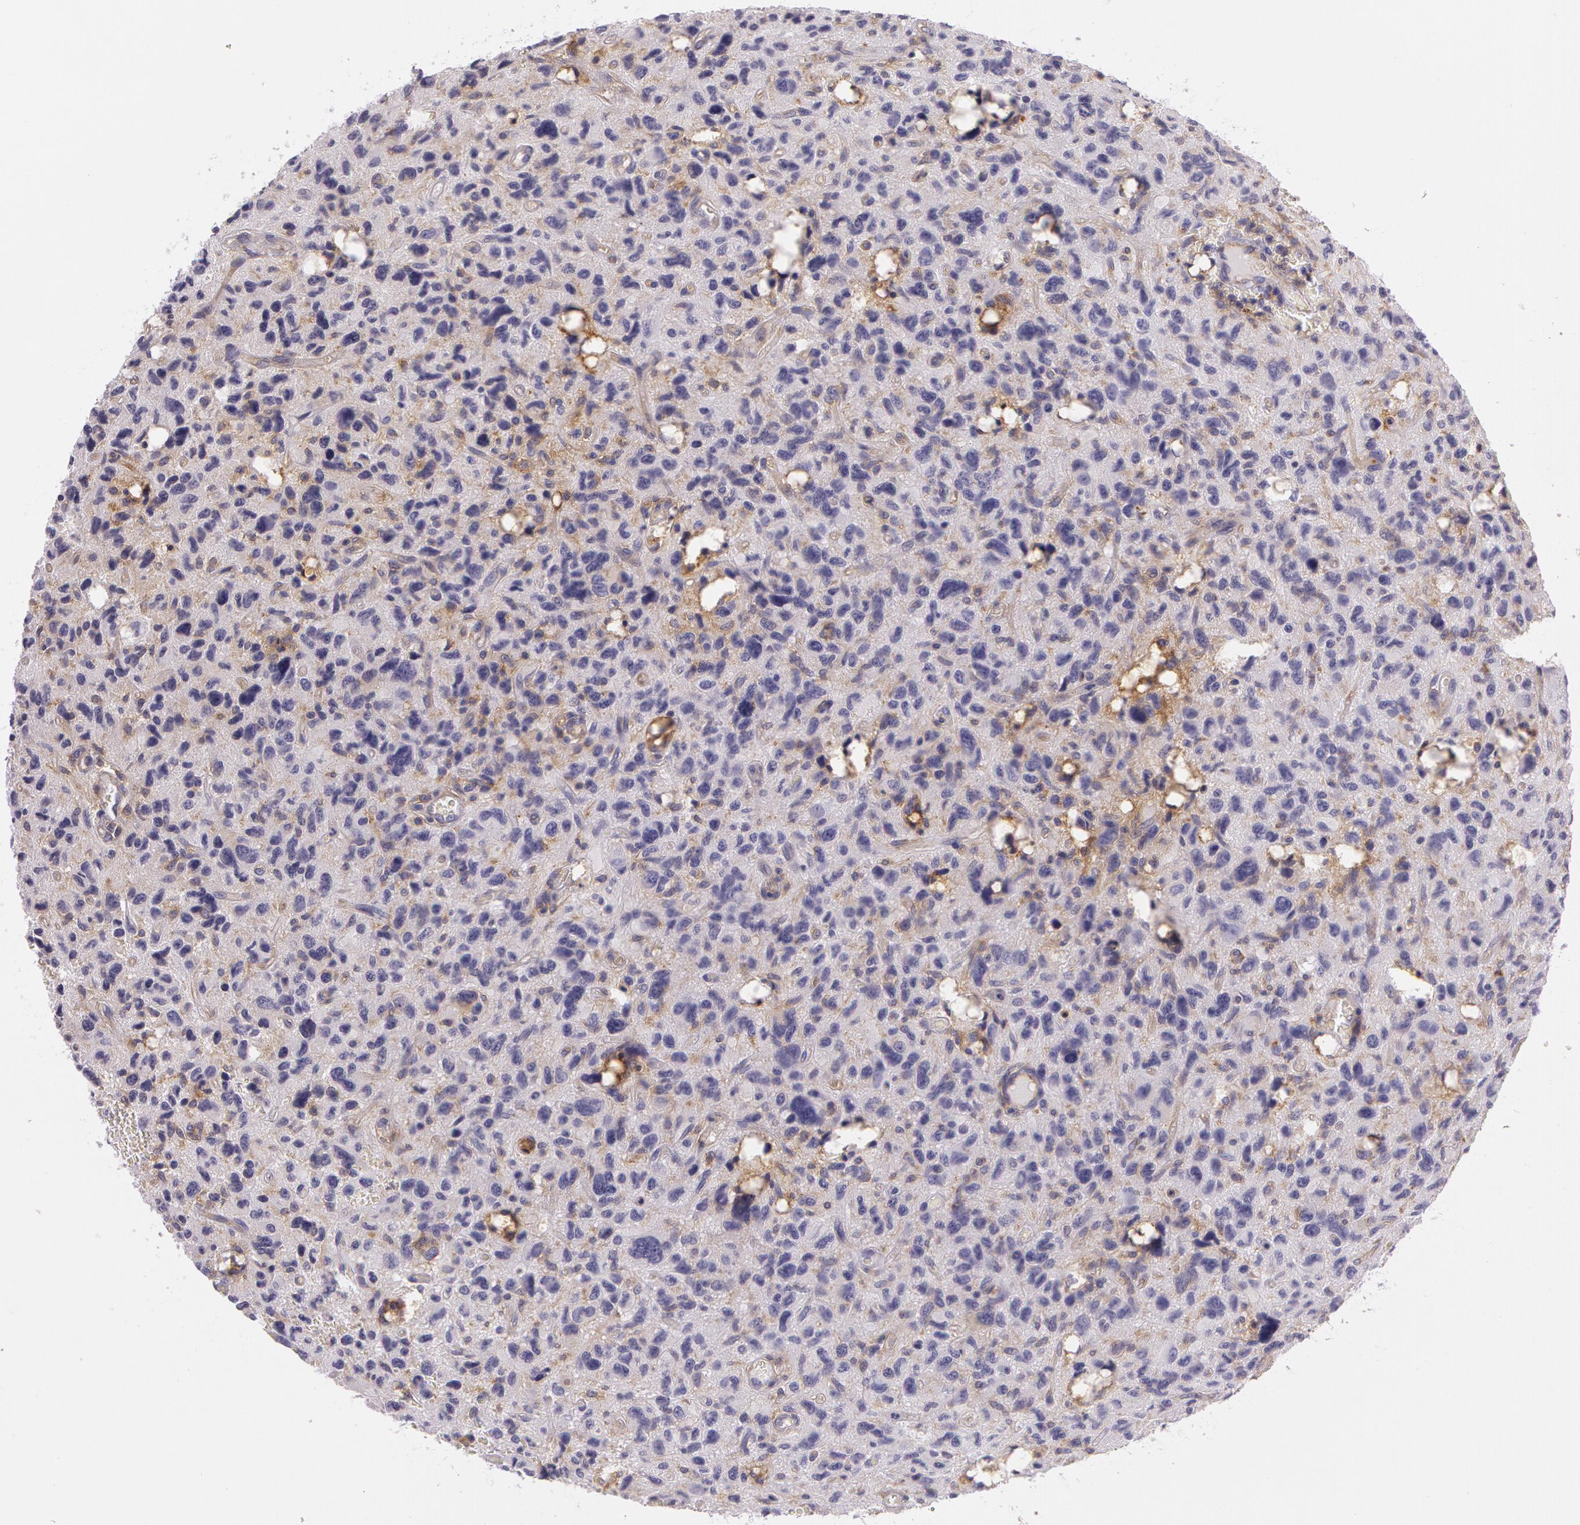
{"staining": {"intensity": "weak", "quantity": "25%-75%", "location": "cytoplasmic/membranous"}, "tissue": "glioma", "cell_type": "Tumor cells", "image_type": "cancer", "snomed": [{"axis": "morphology", "description": "Glioma, malignant, High grade"}, {"axis": "topography", "description": "Brain"}], "caption": "Immunohistochemistry staining of glioma, which displays low levels of weak cytoplasmic/membranous staining in about 25%-75% of tumor cells indicating weak cytoplasmic/membranous protein expression. The staining was performed using DAB (3,3'-diaminobenzidine) (brown) for protein detection and nuclei were counterstained in hematoxylin (blue).", "gene": "LY75", "patient": {"sex": "female", "age": 60}}